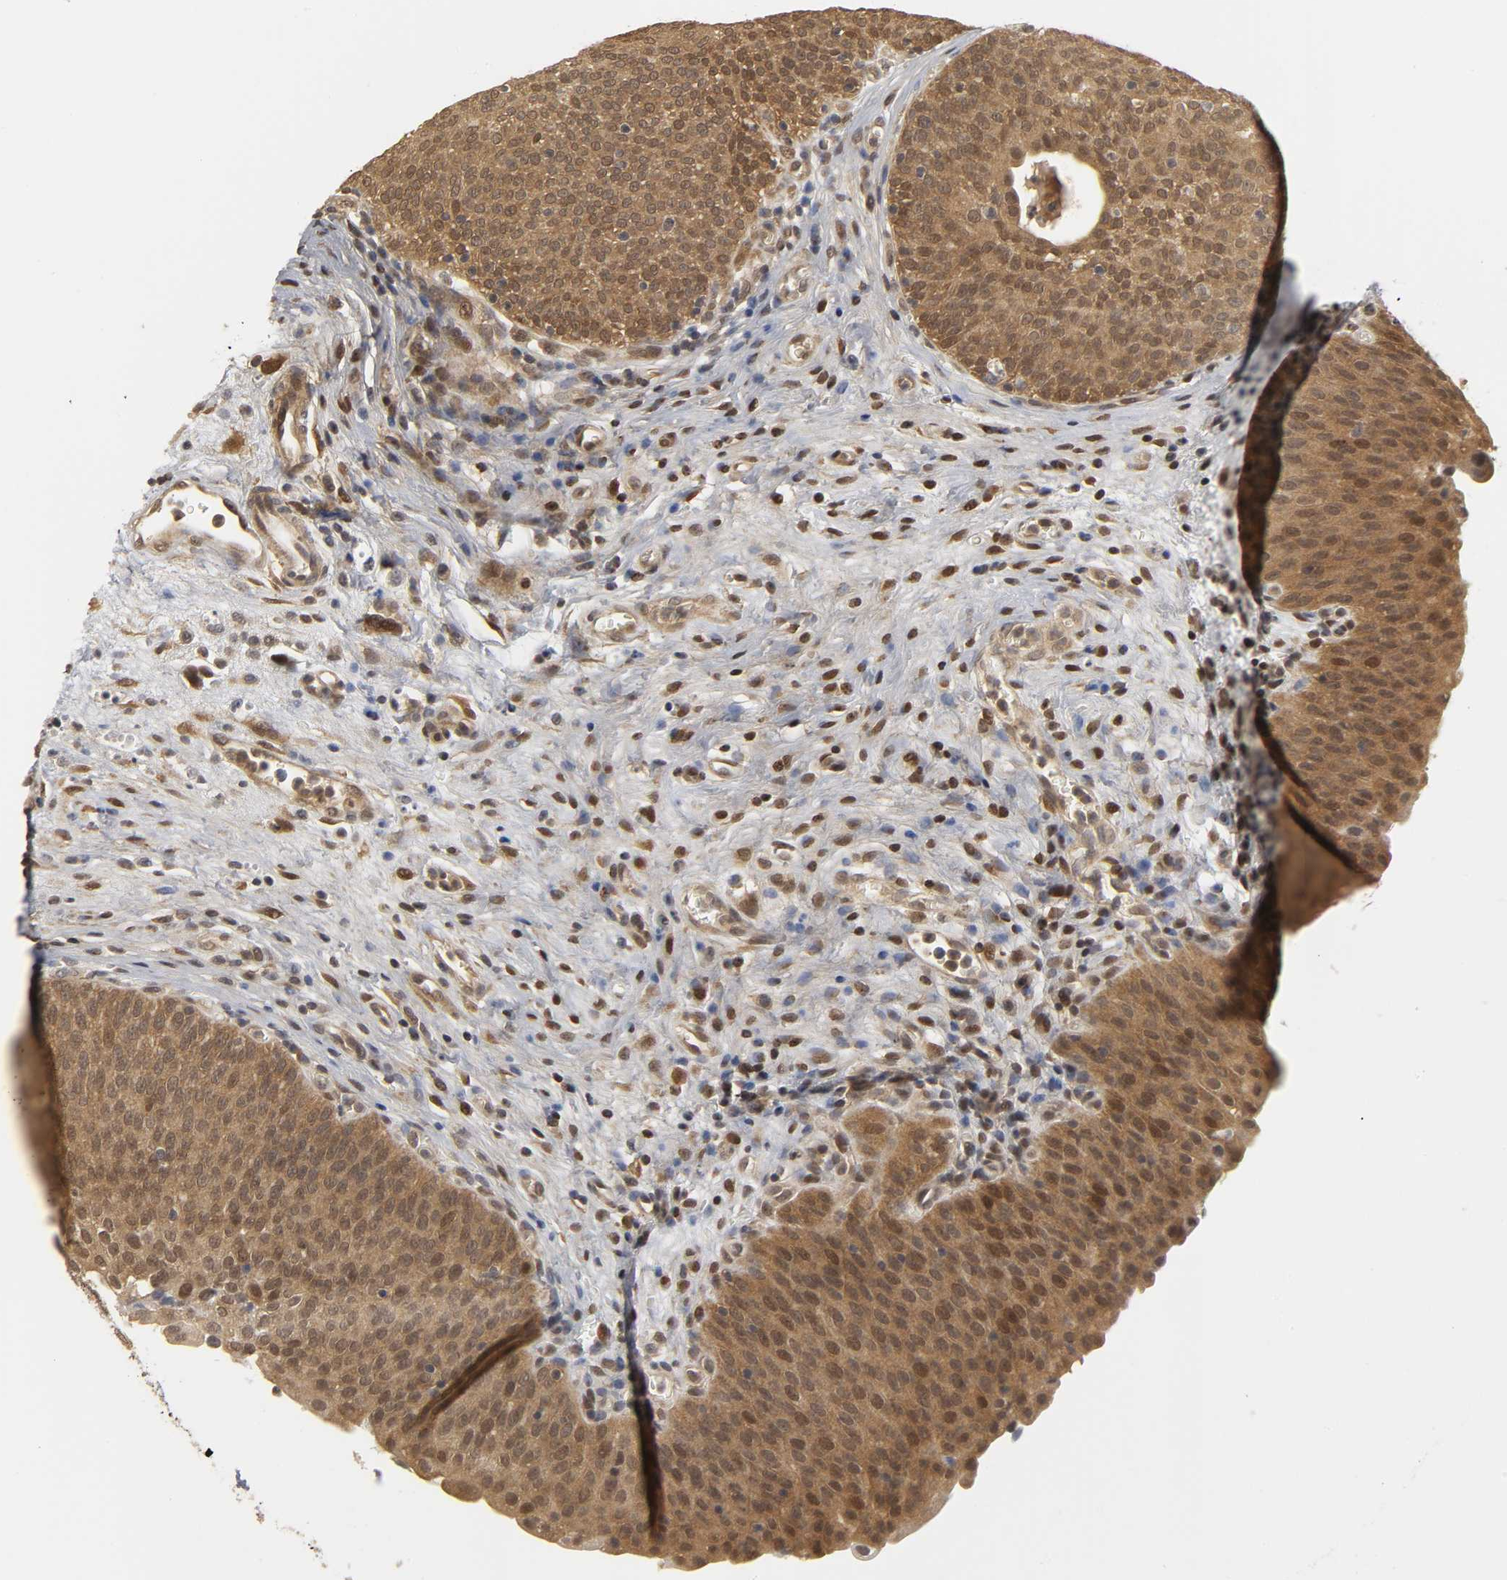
{"staining": {"intensity": "moderate", "quantity": ">75%", "location": "cytoplasmic/membranous,nuclear"}, "tissue": "urinary bladder", "cell_type": "Urothelial cells", "image_type": "normal", "snomed": [{"axis": "morphology", "description": "Normal tissue, NOS"}, {"axis": "morphology", "description": "Dysplasia, NOS"}, {"axis": "topography", "description": "Urinary bladder"}], "caption": "A brown stain shows moderate cytoplasmic/membranous,nuclear positivity of a protein in urothelial cells of benign urinary bladder. The protein is shown in brown color, while the nuclei are stained blue.", "gene": "PARK7", "patient": {"sex": "male", "age": 35}}